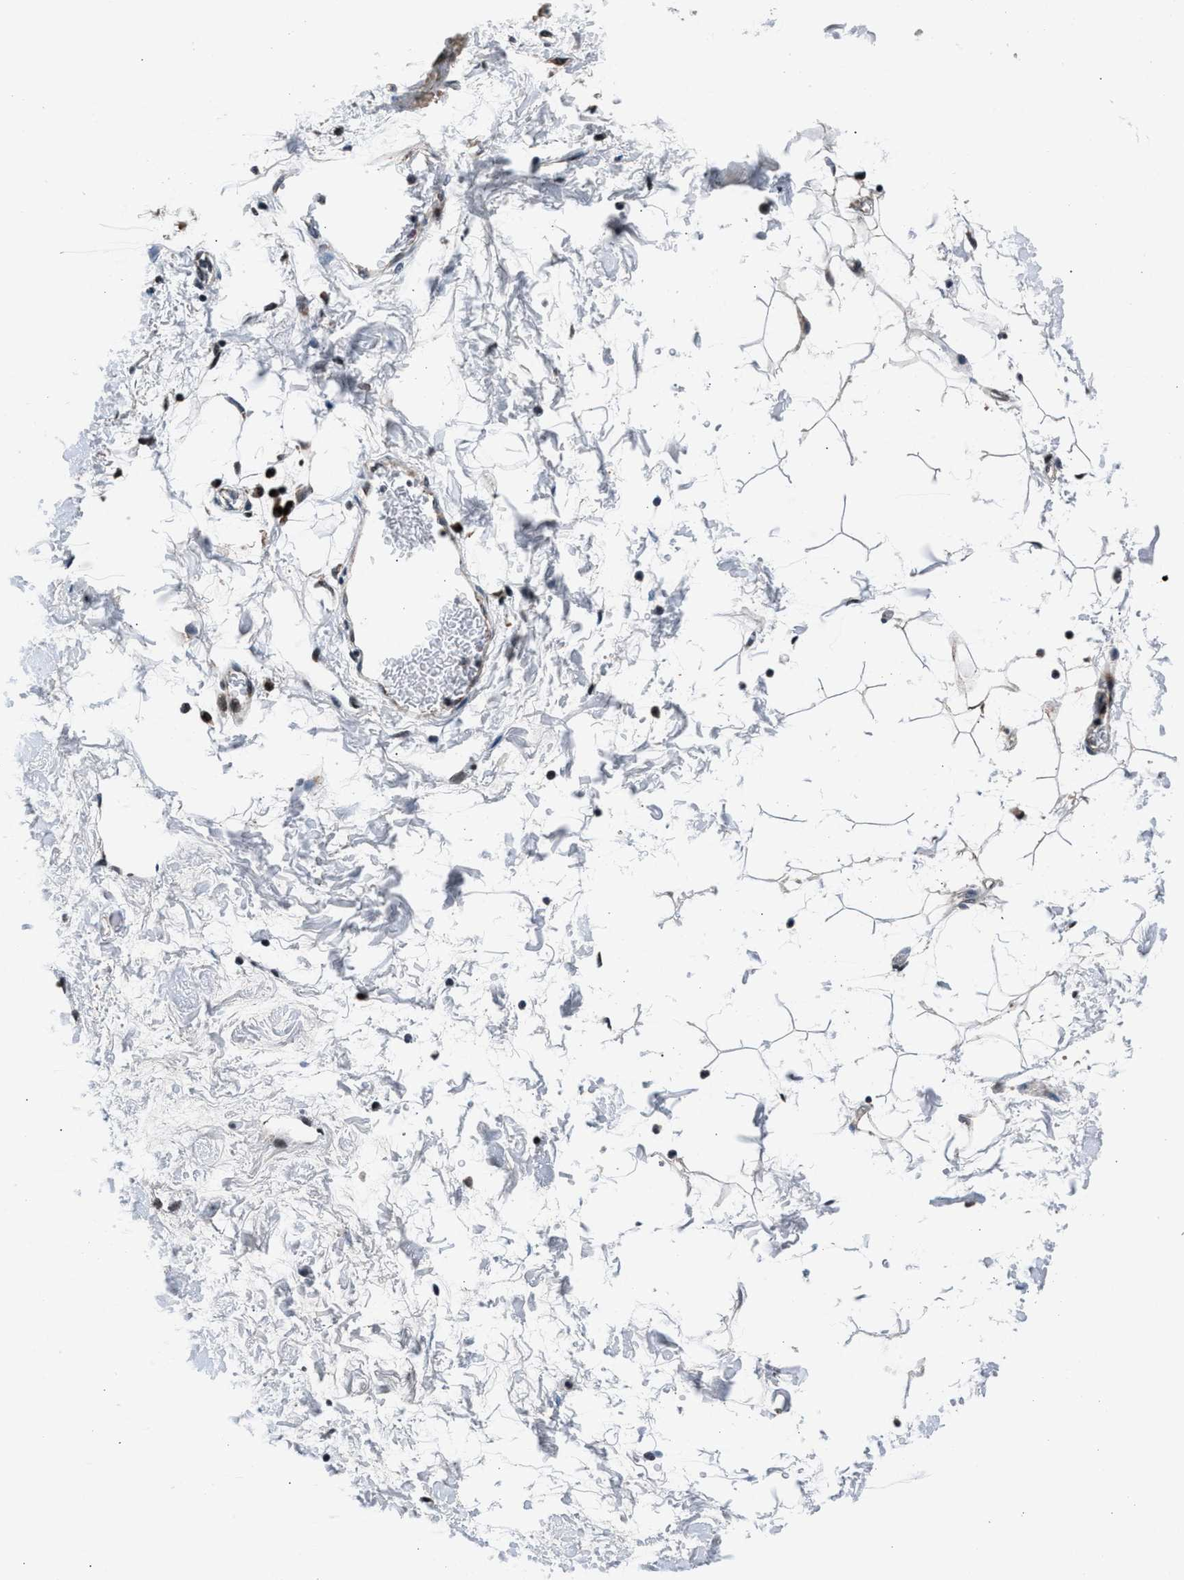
{"staining": {"intensity": "weak", "quantity": "25%-75%", "location": "cytoplasmic/membranous"}, "tissue": "adipose tissue", "cell_type": "Adipocytes", "image_type": "normal", "snomed": [{"axis": "morphology", "description": "Normal tissue, NOS"}, {"axis": "topography", "description": "Soft tissue"}], "caption": "This image reveals immunohistochemistry (IHC) staining of benign human adipose tissue, with low weak cytoplasmic/membranous expression in approximately 25%-75% of adipocytes.", "gene": "PRRC2B", "patient": {"sex": "male", "age": 72}}